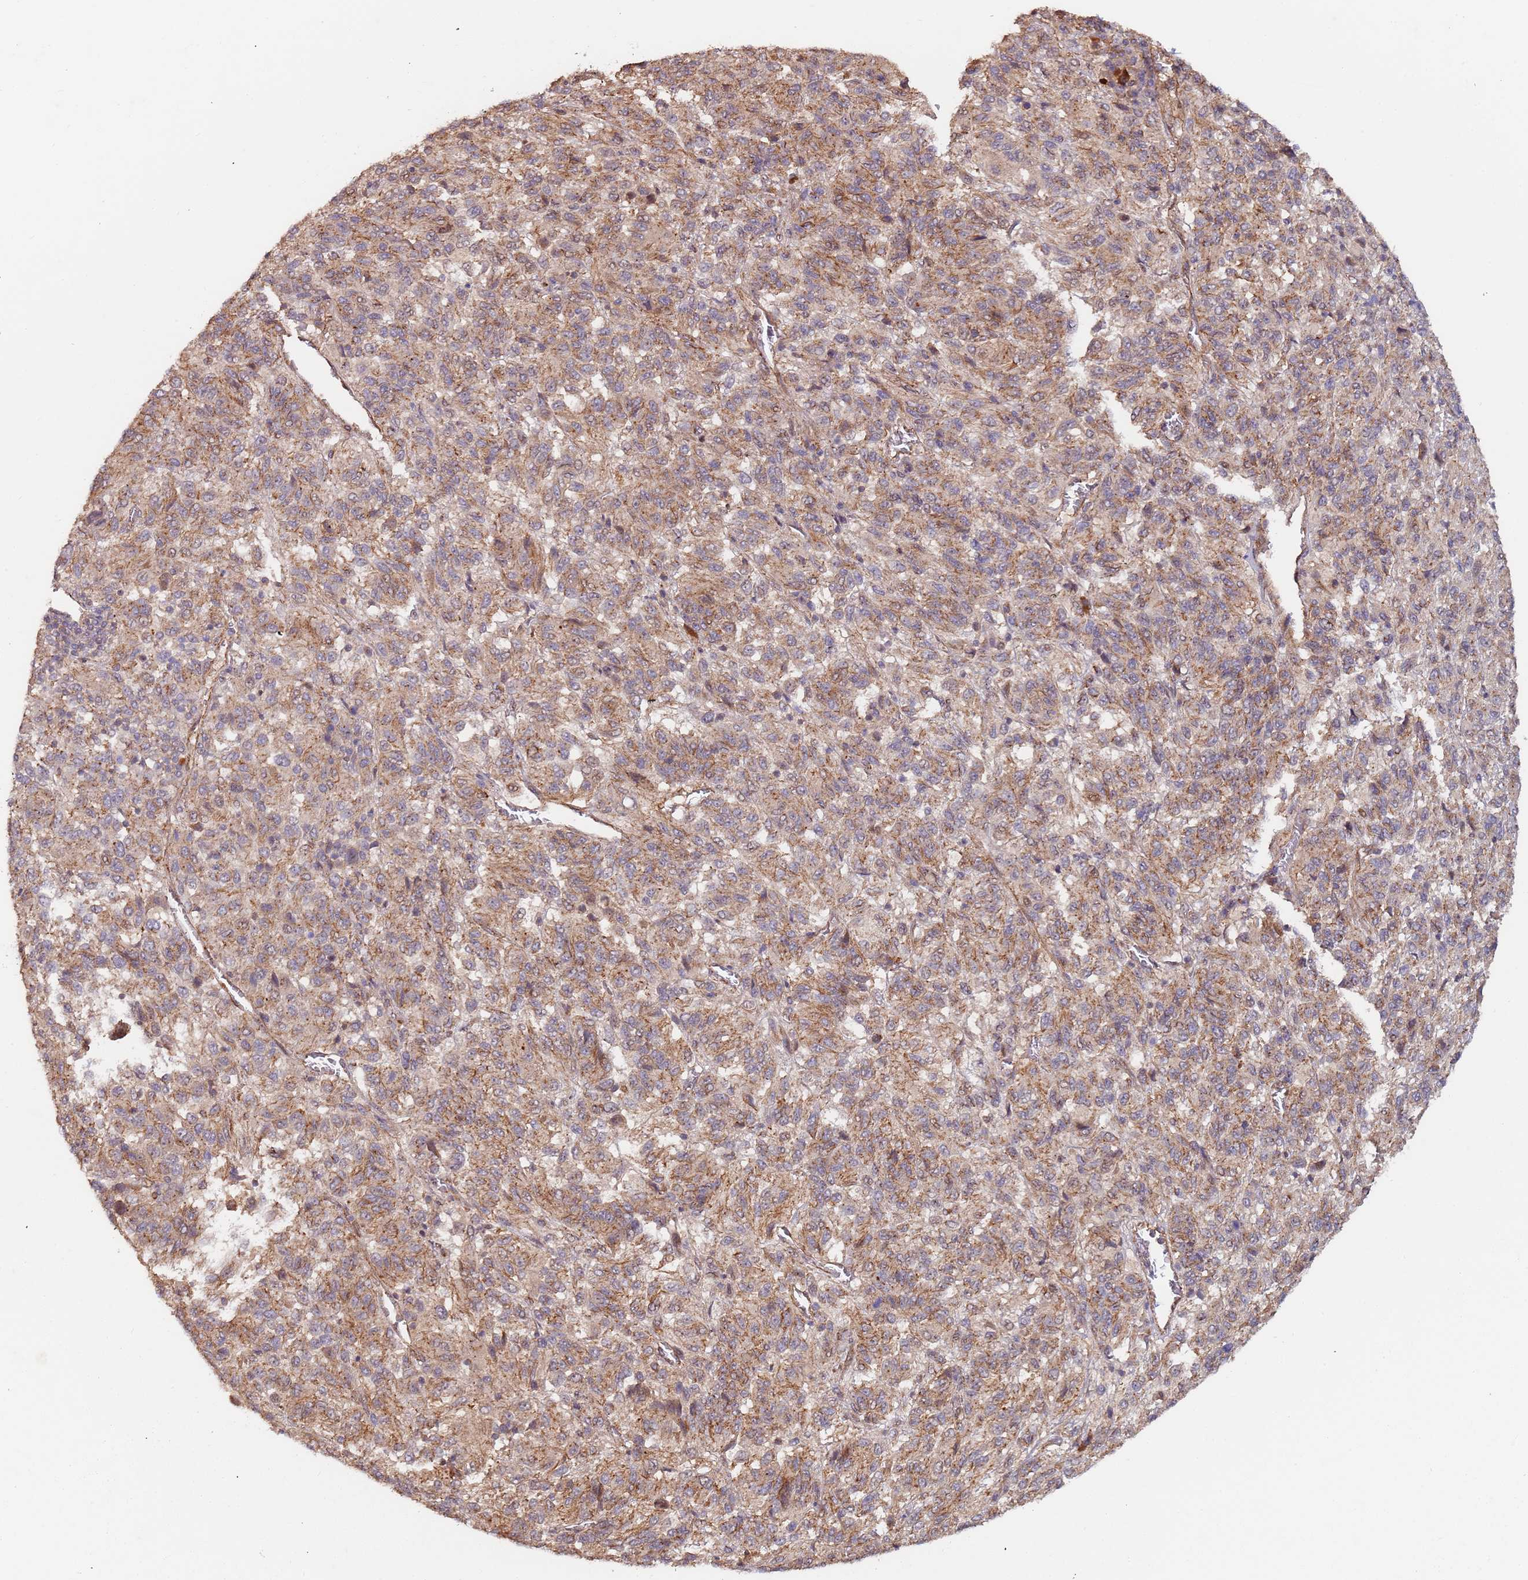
{"staining": {"intensity": "moderate", "quantity": ">75%", "location": "cytoplasmic/membranous"}, "tissue": "melanoma", "cell_type": "Tumor cells", "image_type": "cancer", "snomed": [{"axis": "morphology", "description": "Malignant melanoma, Metastatic site"}, {"axis": "topography", "description": "Lung"}], "caption": "DAB immunohistochemical staining of human malignant melanoma (metastatic site) demonstrates moderate cytoplasmic/membranous protein staining in about >75% of tumor cells.", "gene": "KANSL1L", "patient": {"sex": "male", "age": 64}}